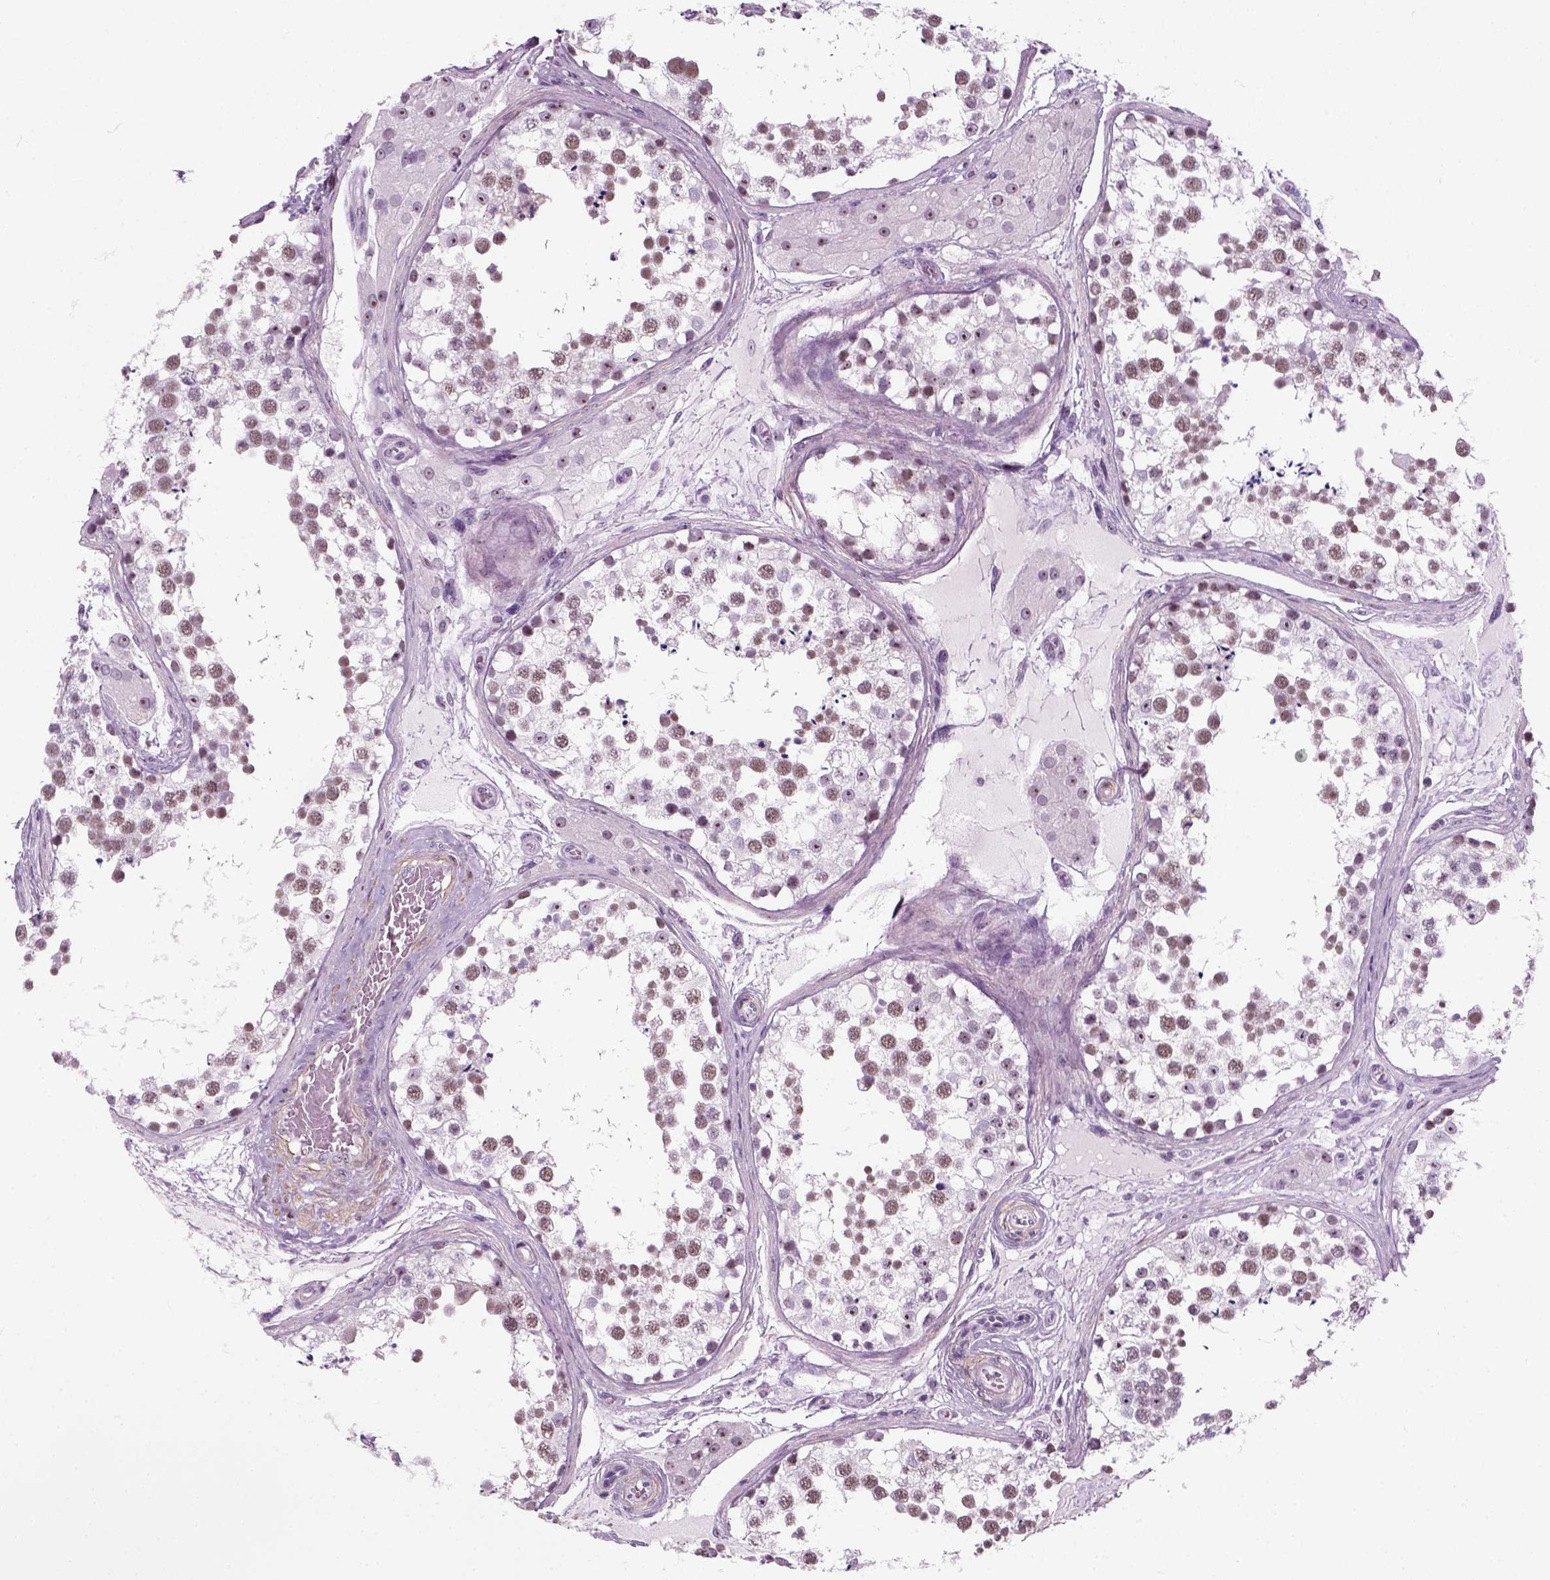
{"staining": {"intensity": "moderate", "quantity": ">75%", "location": "nuclear"}, "tissue": "testis", "cell_type": "Cells in seminiferous ducts", "image_type": "normal", "snomed": [{"axis": "morphology", "description": "Normal tissue, NOS"}, {"axis": "morphology", "description": "Seminoma, NOS"}, {"axis": "topography", "description": "Testis"}], "caption": "A high-resolution micrograph shows IHC staining of normal testis, which displays moderate nuclear positivity in approximately >75% of cells in seminiferous ducts.", "gene": "ZNF865", "patient": {"sex": "male", "age": 65}}